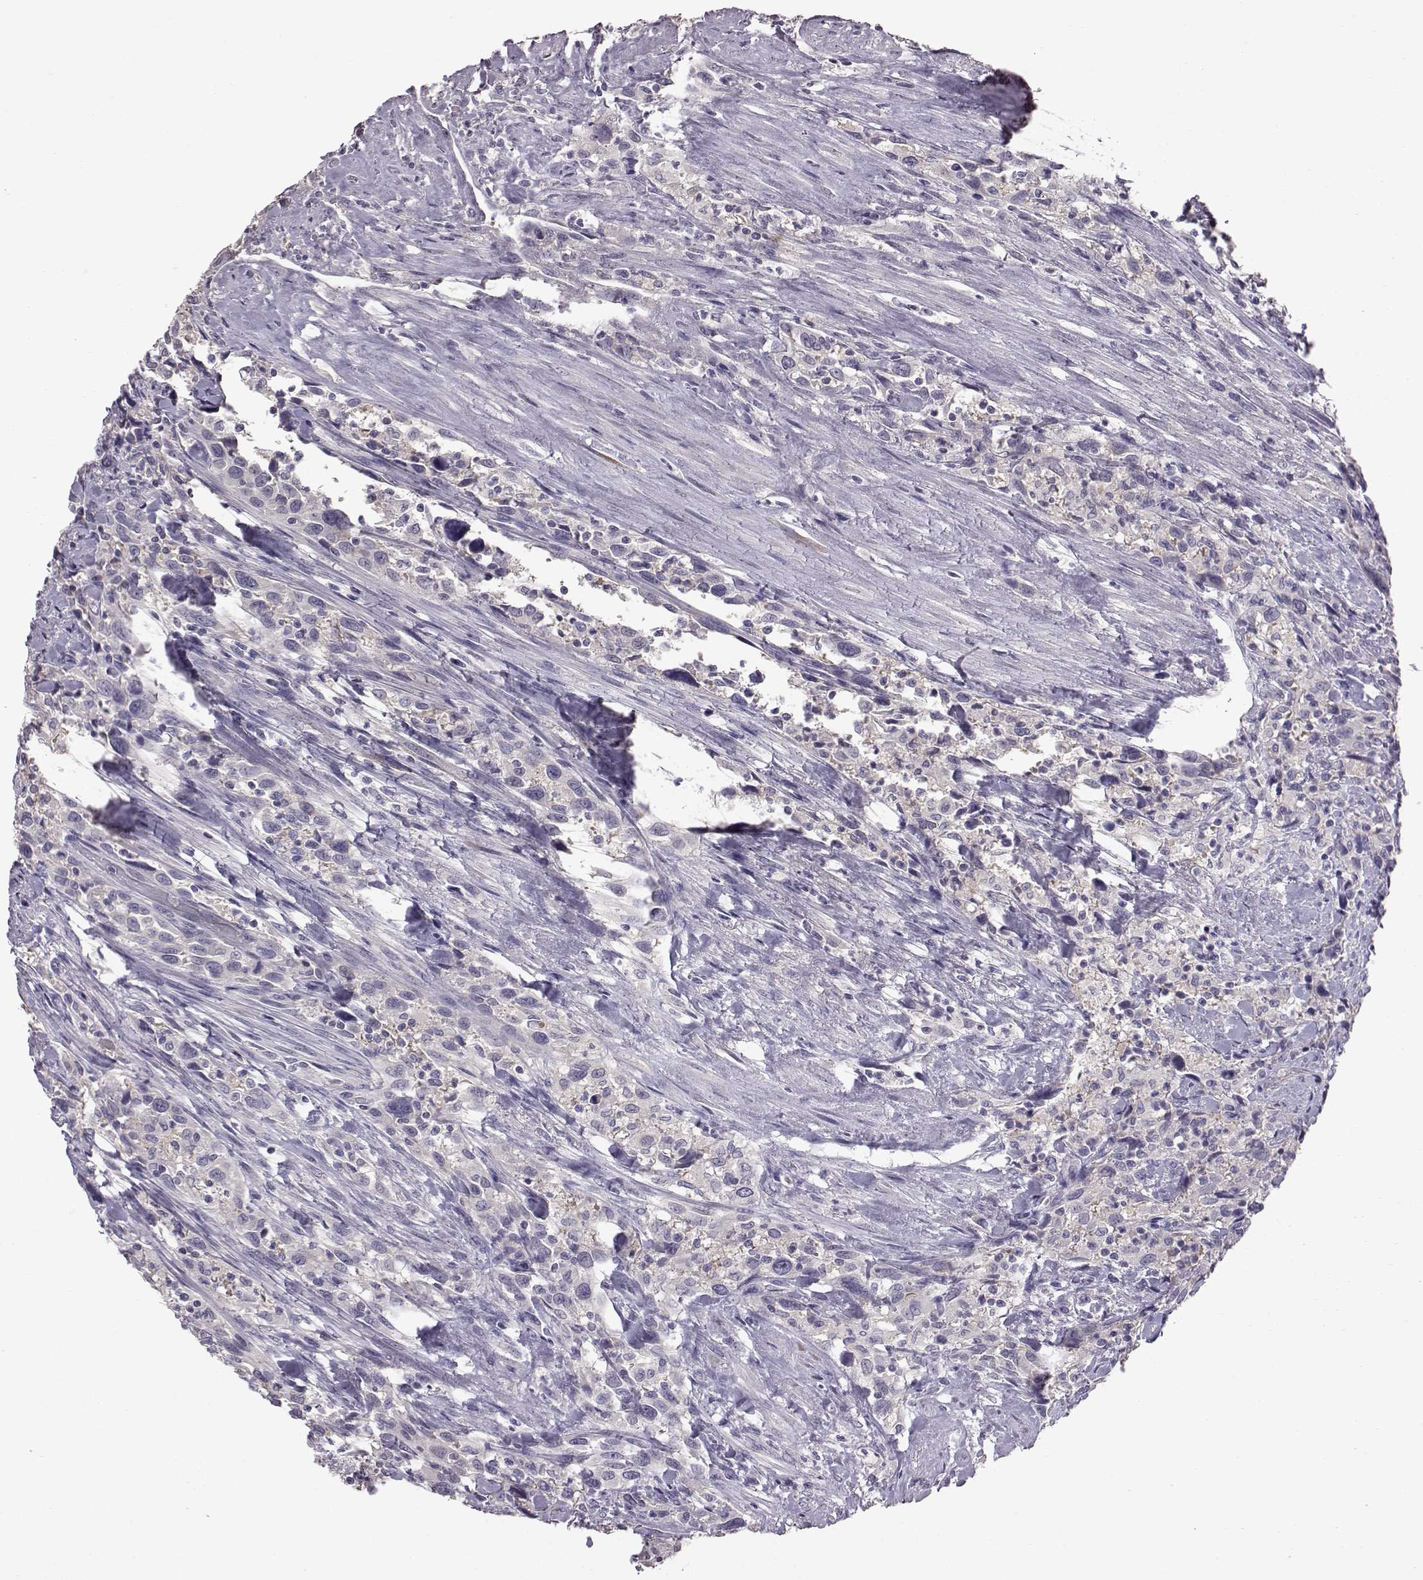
{"staining": {"intensity": "negative", "quantity": "none", "location": "none"}, "tissue": "urothelial cancer", "cell_type": "Tumor cells", "image_type": "cancer", "snomed": [{"axis": "morphology", "description": "Urothelial carcinoma, NOS"}, {"axis": "morphology", "description": "Urothelial carcinoma, High grade"}, {"axis": "topography", "description": "Urinary bladder"}], "caption": "The histopathology image exhibits no significant staining in tumor cells of transitional cell carcinoma.", "gene": "ADGRG2", "patient": {"sex": "female", "age": 64}}